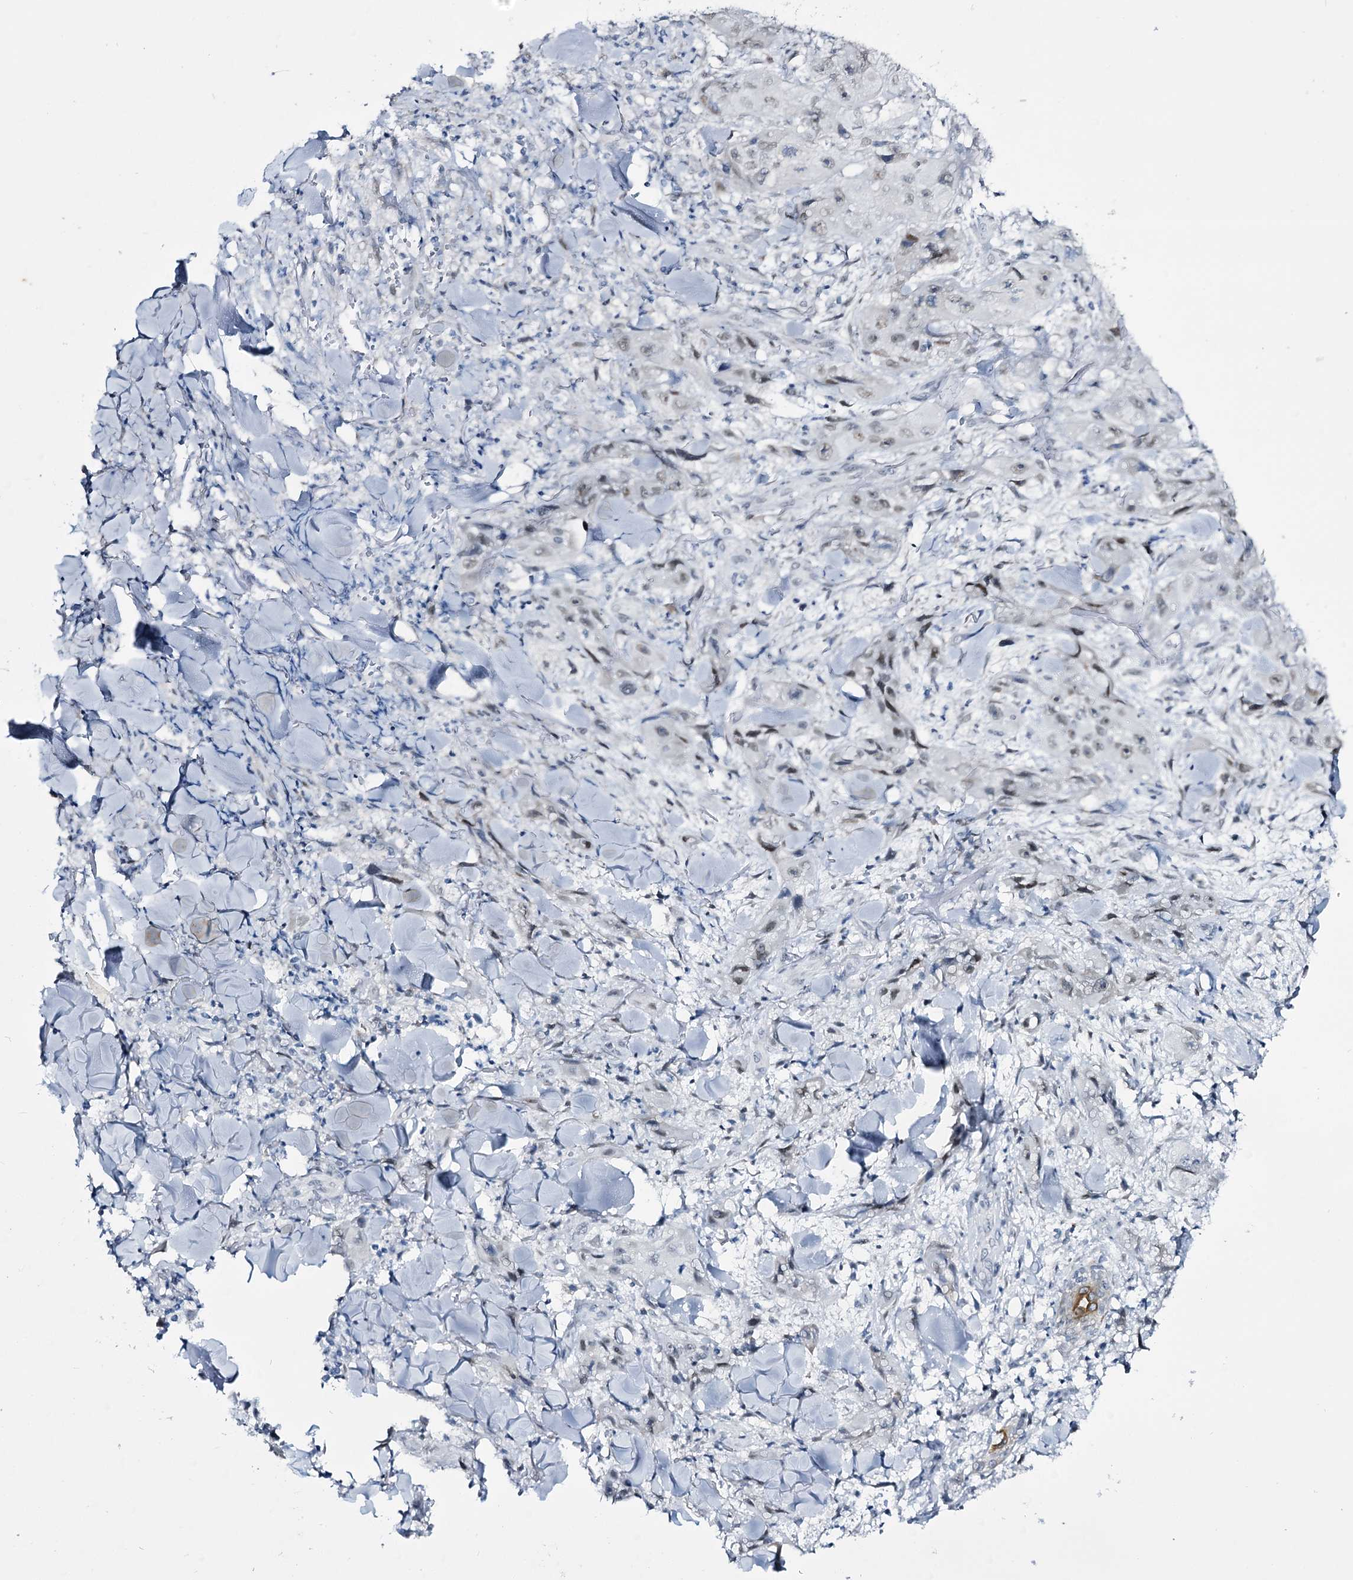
{"staining": {"intensity": "negative", "quantity": "none", "location": "none"}, "tissue": "skin cancer", "cell_type": "Tumor cells", "image_type": "cancer", "snomed": [{"axis": "morphology", "description": "Squamous cell carcinoma, NOS"}, {"axis": "topography", "description": "Skin"}, {"axis": "topography", "description": "Subcutis"}], "caption": "An image of human skin cancer is negative for staining in tumor cells.", "gene": "RBM15B", "patient": {"sex": "male", "age": 73}}